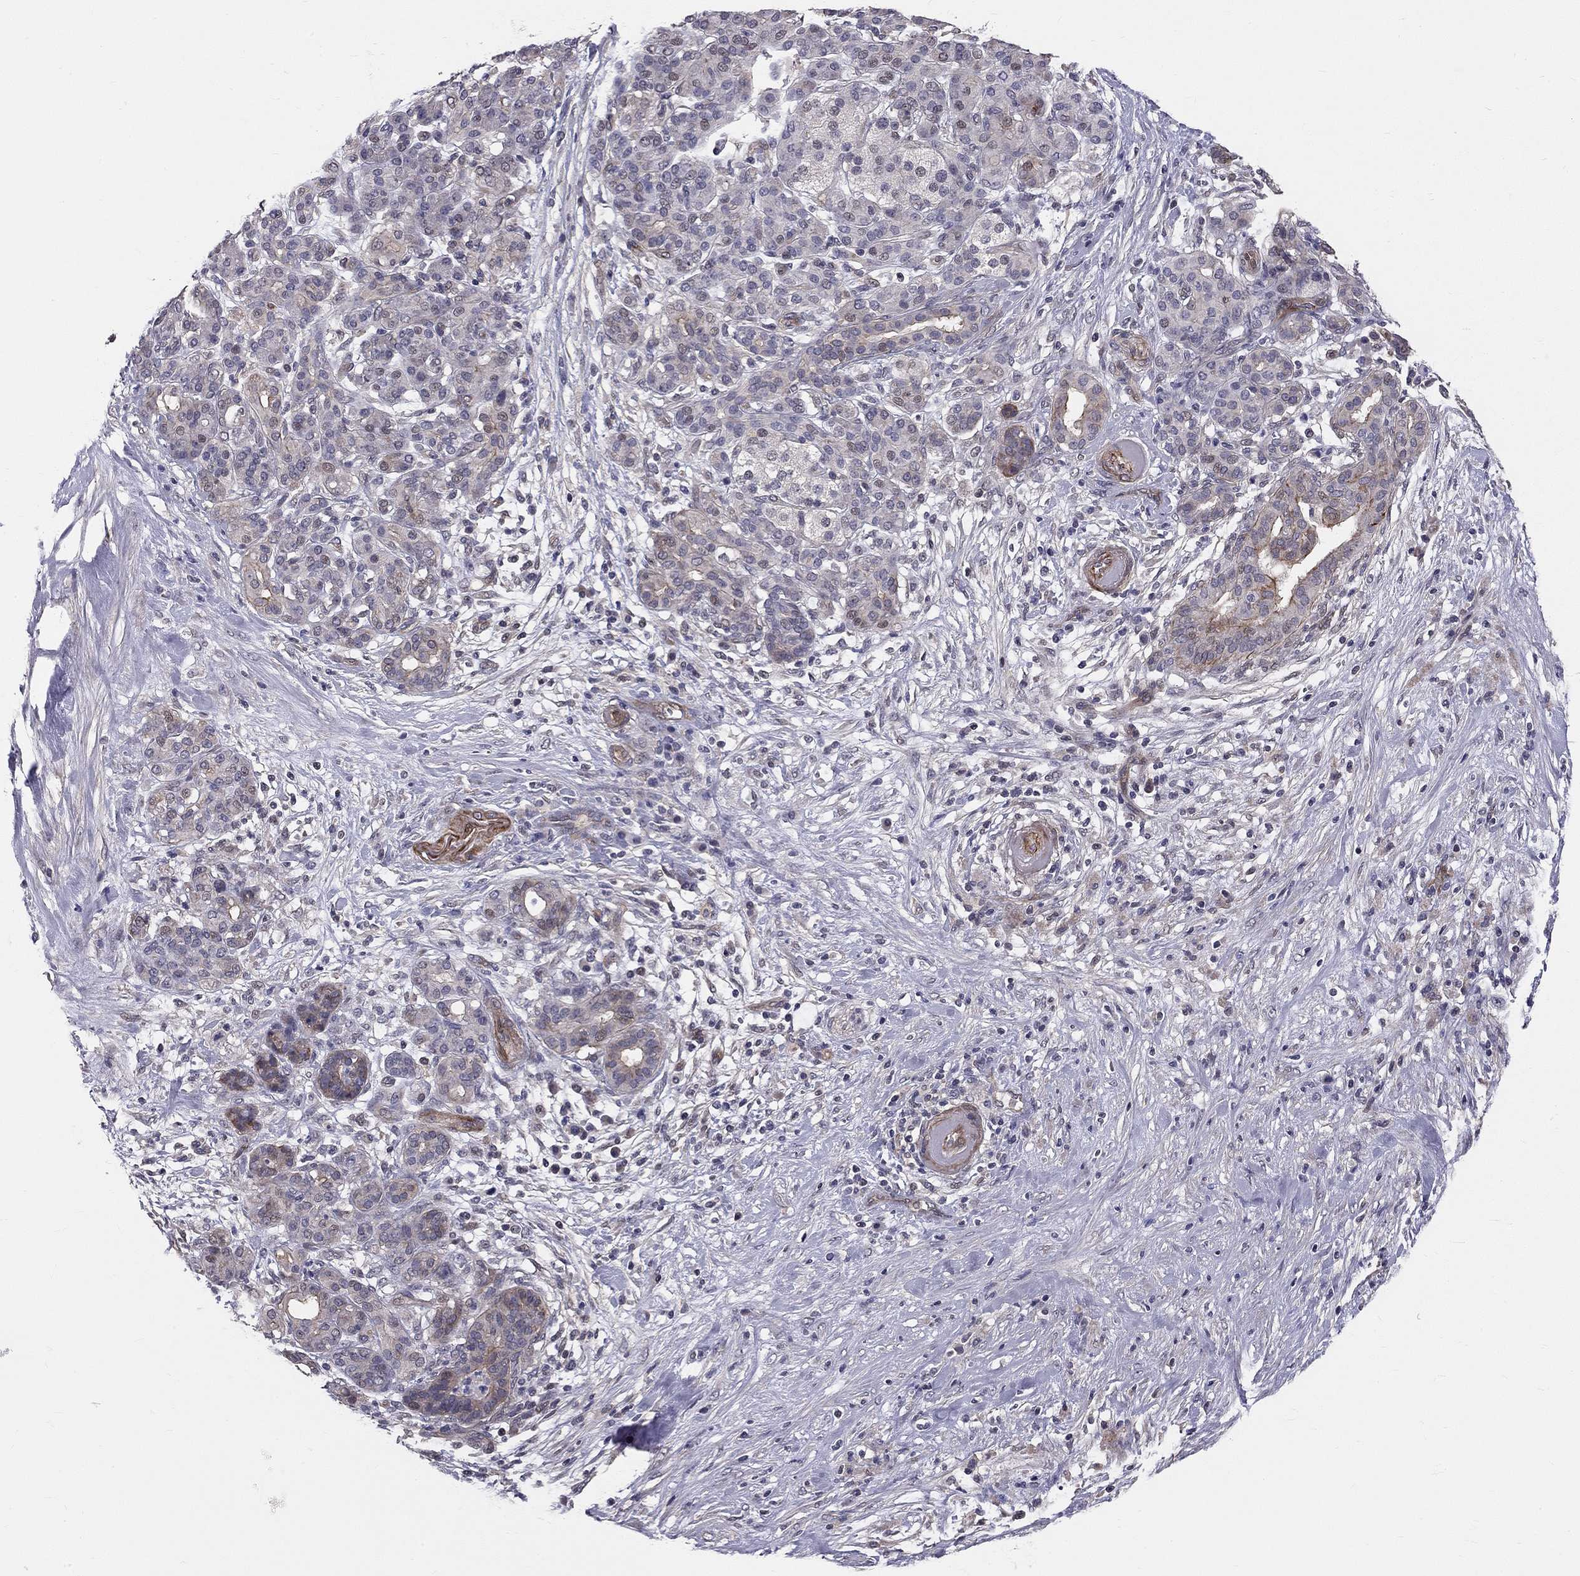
{"staining": {"intensity": "weak", "quantity": "<25%", "location": "cytoplasmic/membranous"}, "tissue": "pancreatic cancer", "cell_type": "Tumor cells", "image_type": "cancer", "snomed": [{"axis": "morphology", "description": "Adenocarcinoma, NOS"}, {"axis": "topography", "description": "Pancreas"}], "caption": "High magnification brightfield microscopy of pancreatic cancer (adenocarcinoma) stained with DAB (3,3'-diaminobenzidine) (brown) and counterstained with hematoxylin (blue): tumor cells show no significant expression. (Immunohistochemistry, brightfield microscopy, high magnification).", "gene": "GJB4", "patient": {"sex": "male", "age": 44}}